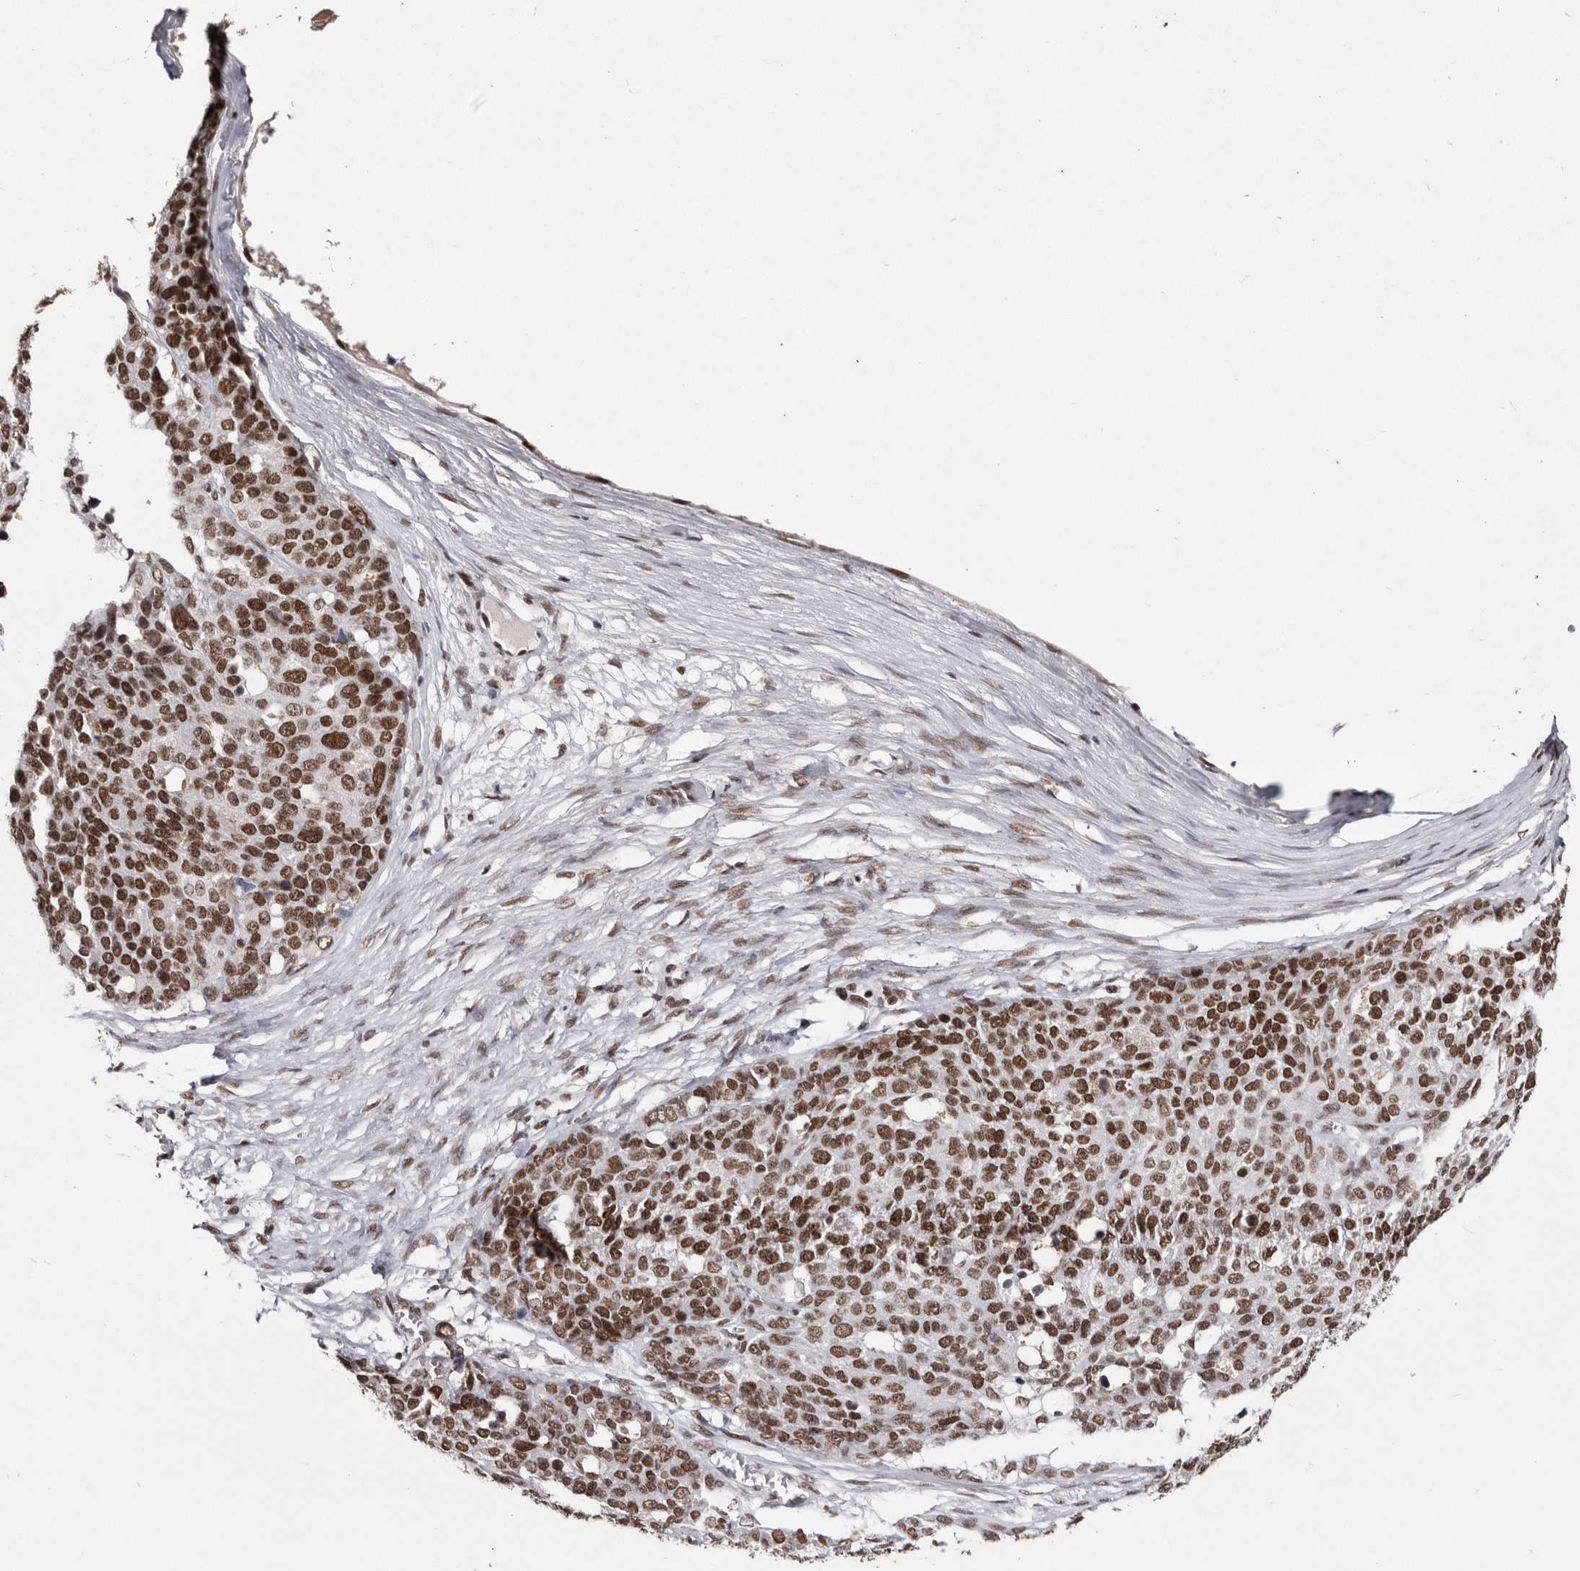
{"staining": {"intensity": "strong", "quantity": ">75%", "location": "nuclear"}, "tissue": "ovarian cancer", "cell_type": "Tumor cells", "image_type": "cancer", "snomed": [{"axis": "morphology", "description": "Cystadenocarcinoma, serous, NOS"}, {"axis": "topography", "description": "Ovary"}], "caption": "Ovarian cancer was stained to show a protein in brown. There is high levels of strong nuclear expression in approximately >75% of tumor cells.", "gene": "SMC1A", "patient": {"sex": "female", "age": 44}}